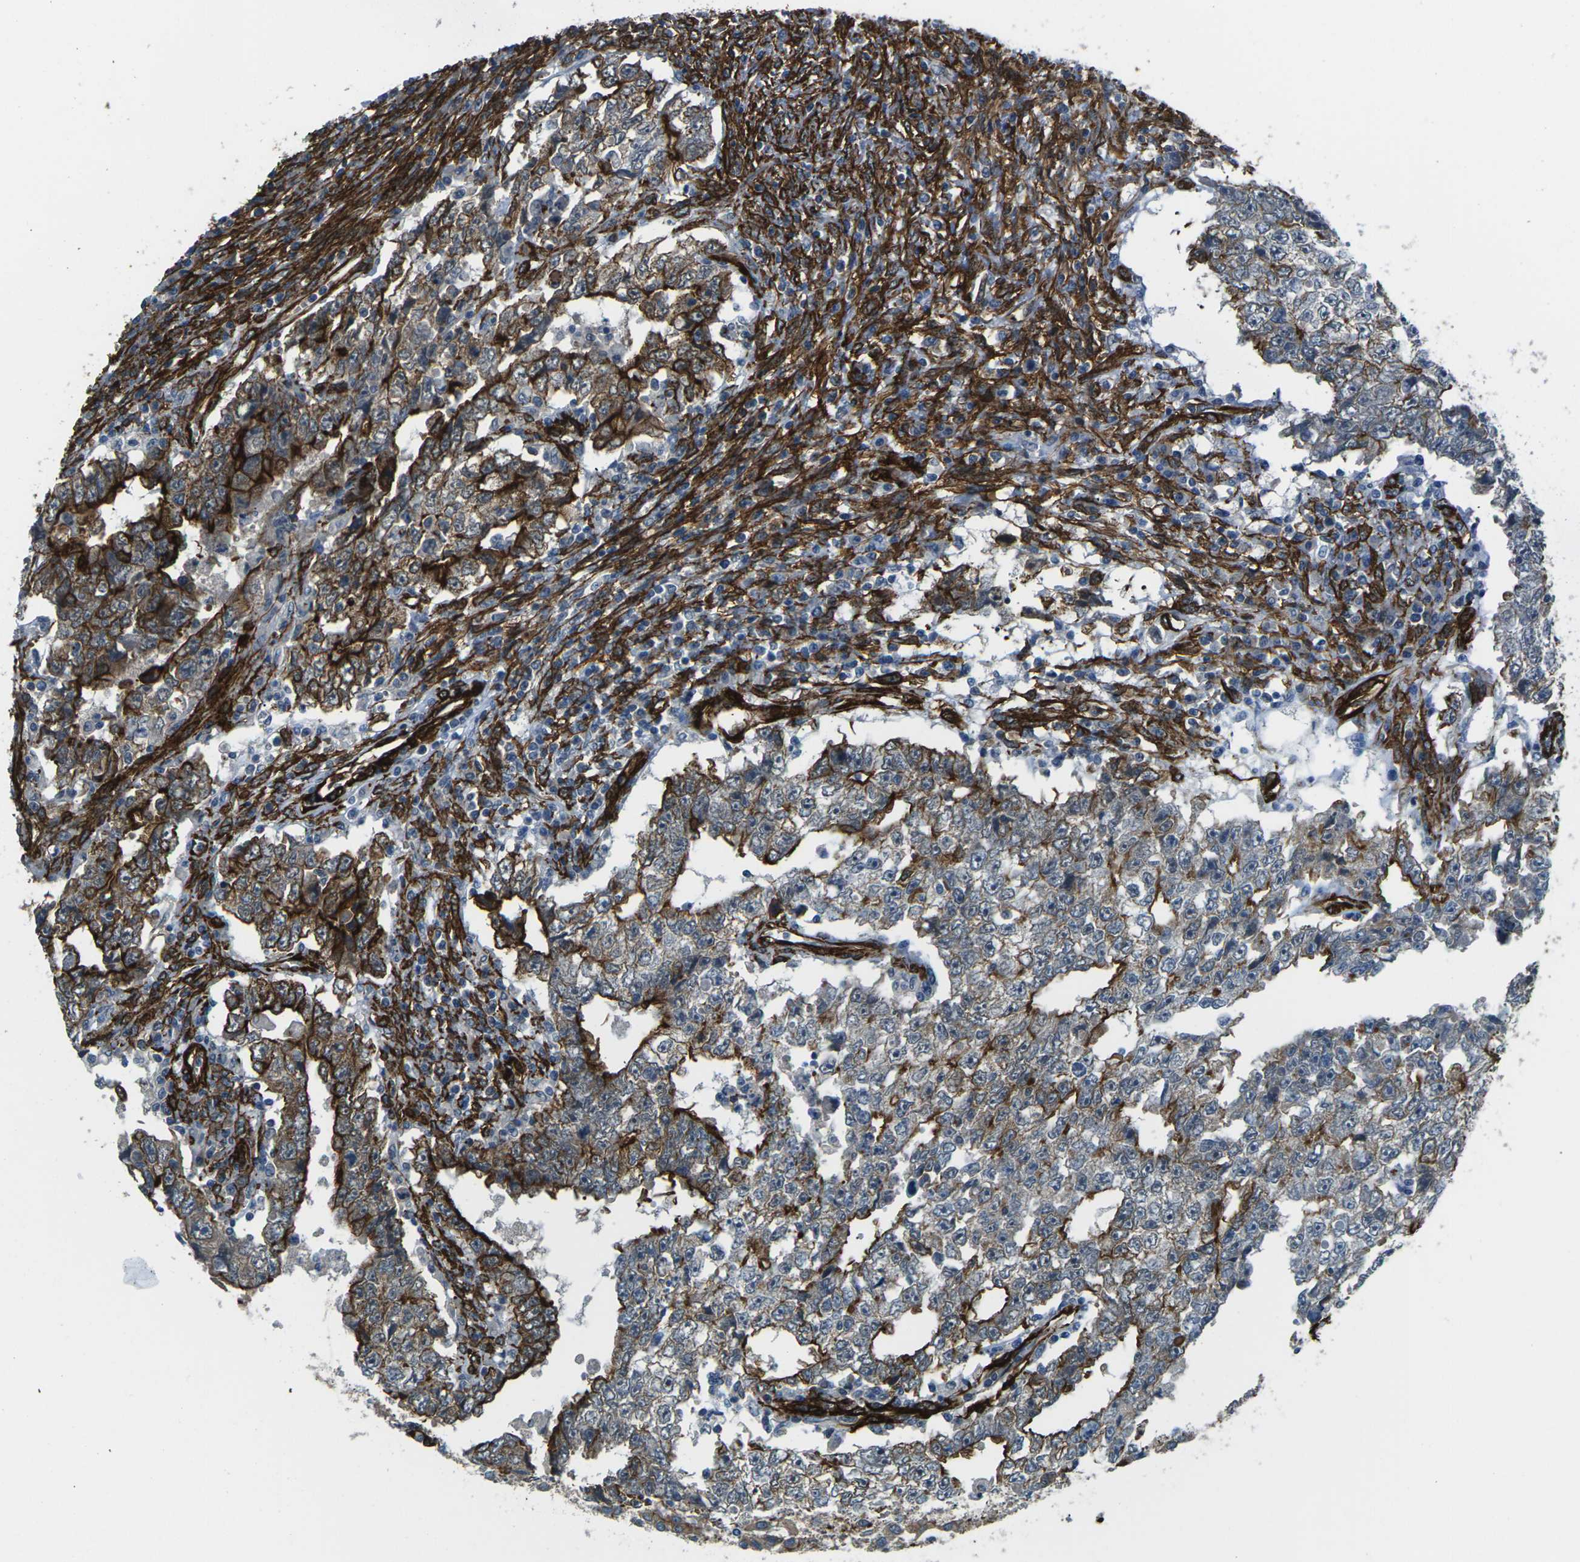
{"staining": {"intensity": "strong", "quantity": "25%-75%", "location": "cytoplasmic/membranous"}, "tissue": "testis cancer", "cell_type": "Tumor cells", "image_type": "cancer", "snomed": [{"axis": "morphology", "description": "Carcinoma, Embryonal, NOS"}, {"axis": "topography", "description": "Testis"}], "caption": "Human testis cancer stained with a protein marker shows strong staining in tumor cells.", "gene": "GRAMD1C", "patient": {"sex": "male", "age": 26}}